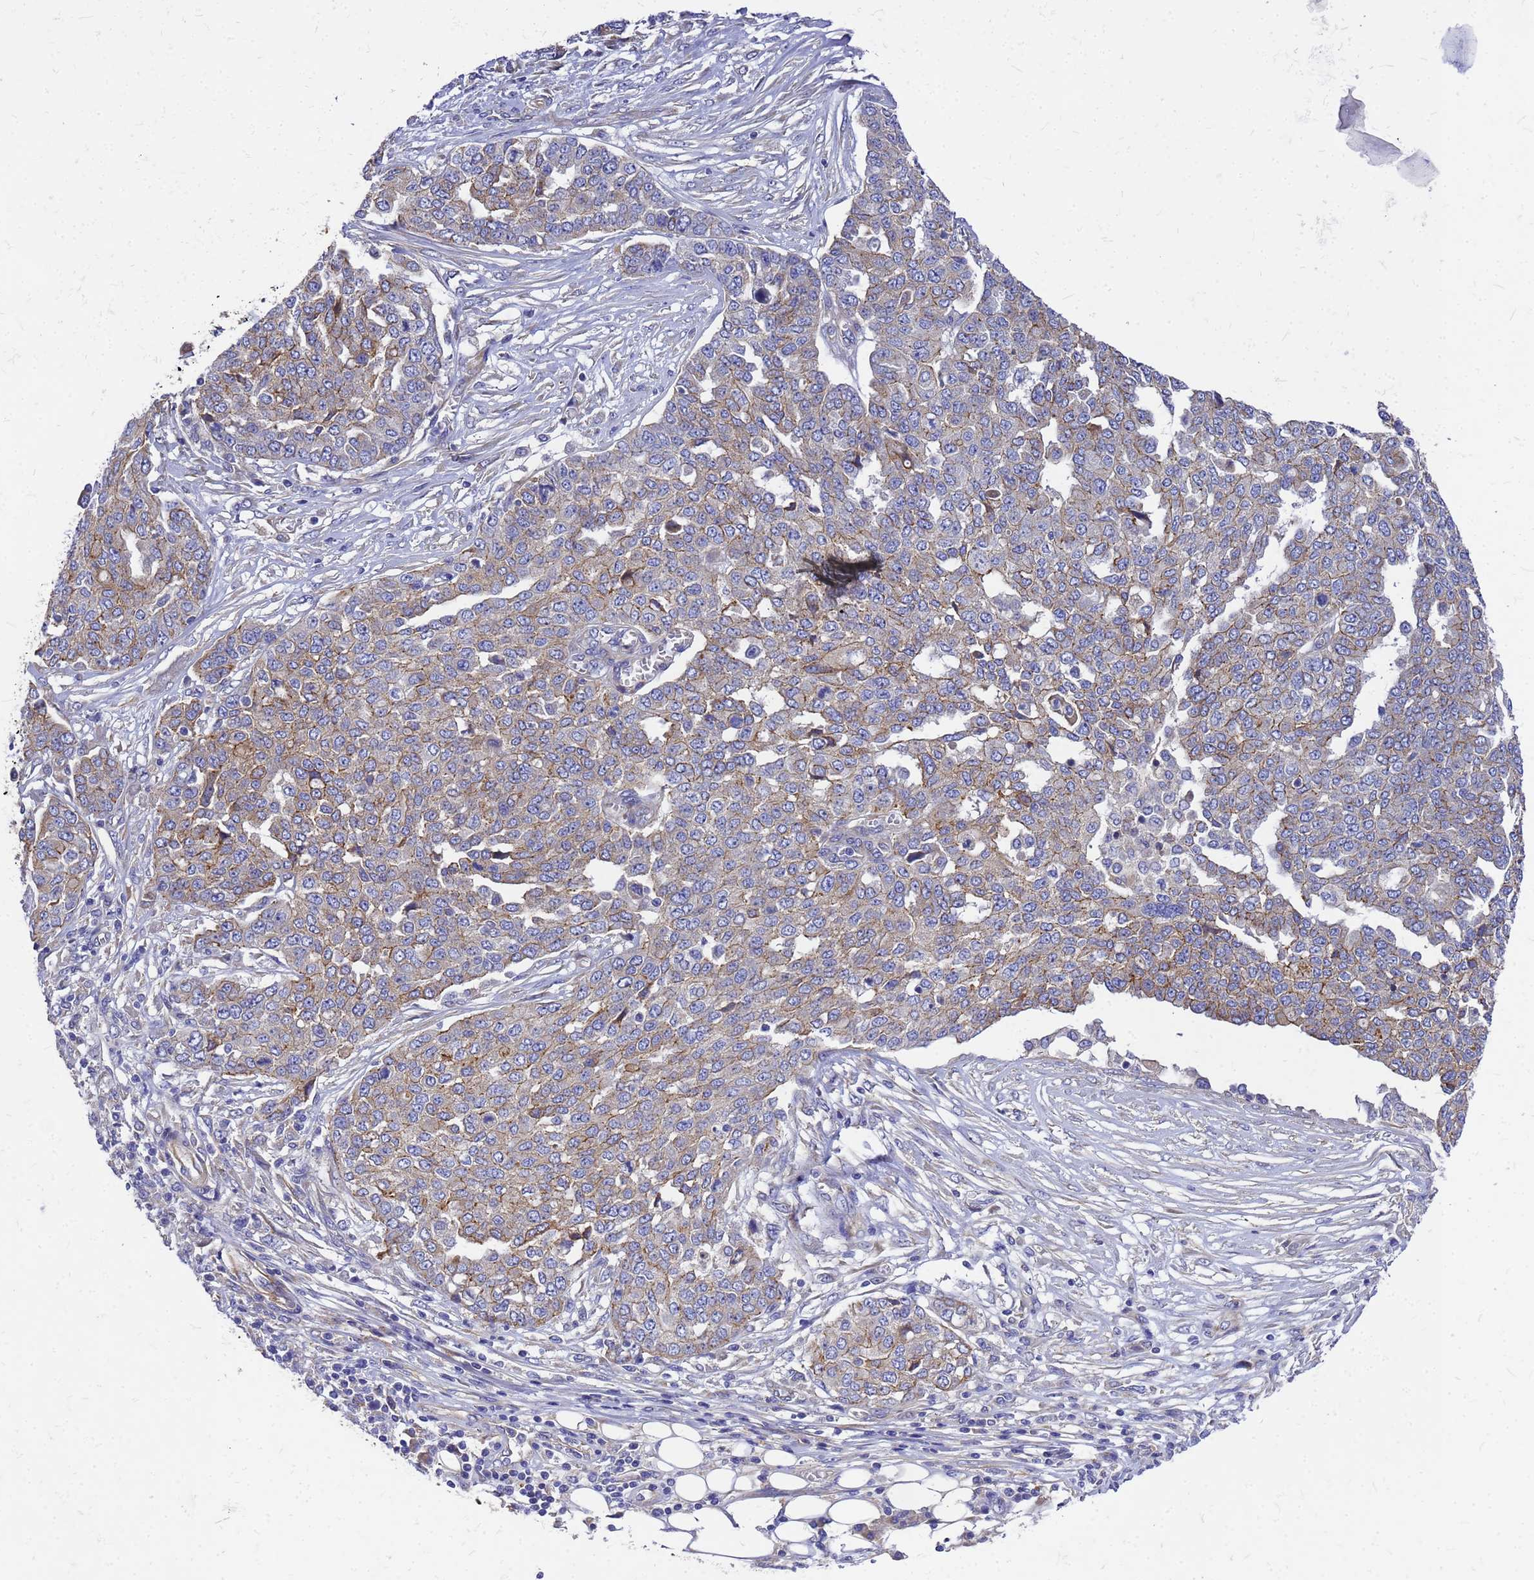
{"staining": {"intensity": "moderate", "quantity": "25%-75%", "location": "cytoplasmic/membranous"}, "tissue": "ovarian cancer", "cell_type": "Tumor cells", "image_type": "cancer", "snomed": [{"axis": "morphology", "description": "Cystadenocarcinoma, serous, NOS"}, {"axis": "topography", "description": "Soft tissue"}, {"axis": "topography", "description": "Ovary"}], "caption": "Brown immunohistochemical staining in ovarian serous cystadenocarcinoma exhibits moderate cytoplasmic/membranous expression in approximately 25%-75% of tumor cells.", "gene": "FBXW5", "patient": {"sex": "female", "age": 57}}